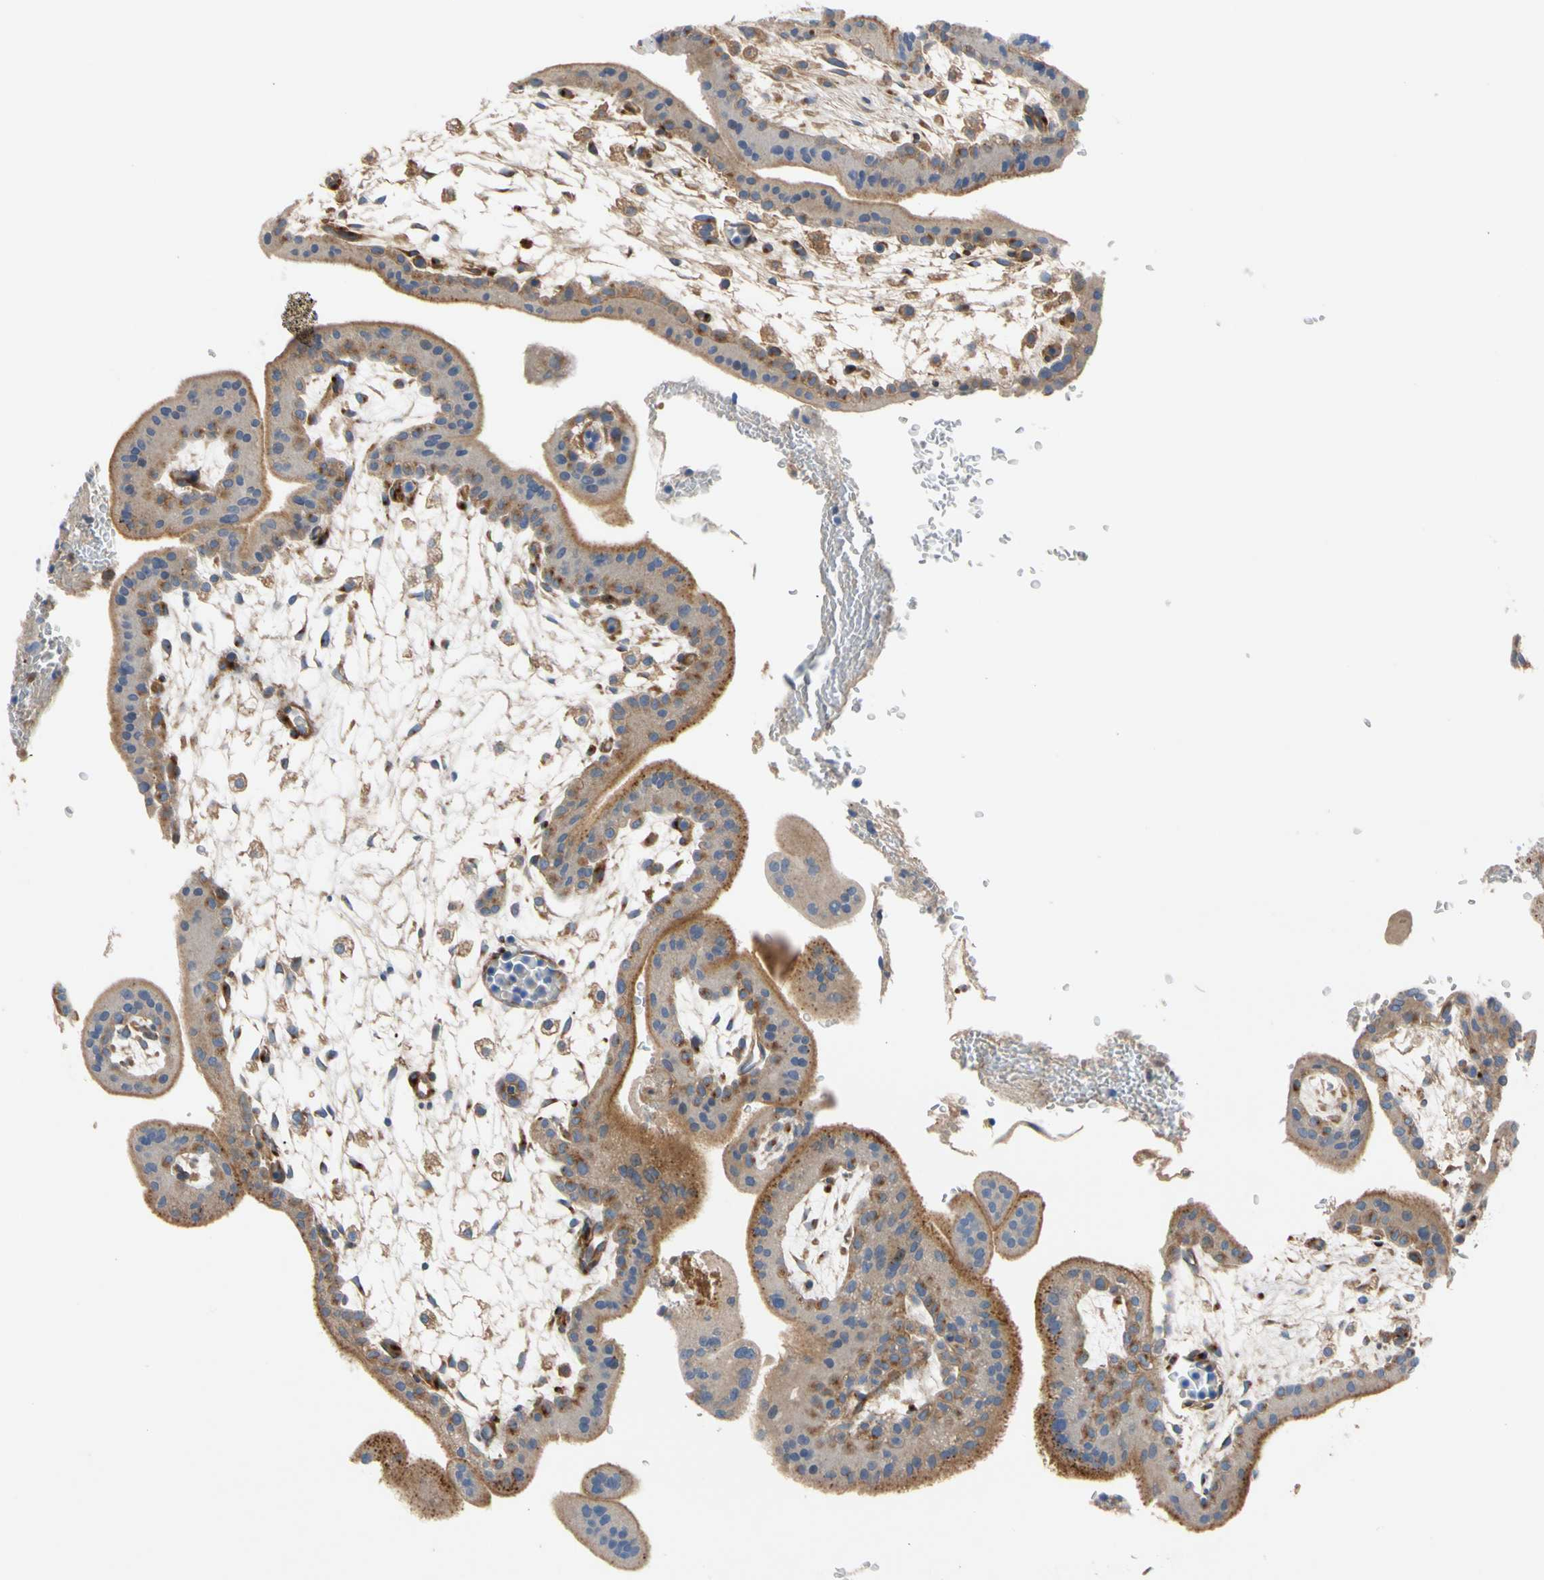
{"staining": {"intensity": "moderate", "quantity": ">75%", "location": "cytoplasmic/membranous"}, "tissue": "placenta", "cell_type": "Trophoblastic cells", "image_type": "normal", "snomed": [{"axis": "morphology", "description": "Normal tissue, NOS"}, {"axis": "topography", "description": "Placenta"}], "caption": "The image shows staining of unremarkable placenta, revealing moderate cytoplasmic/membranous protein positivity (brown color) within trophoblastic cells. (DAB = brown stain, brightfield microscopy at high magnification).", "gene": "ENTREP3", "patient": {"sex": "female", "age": 35}}